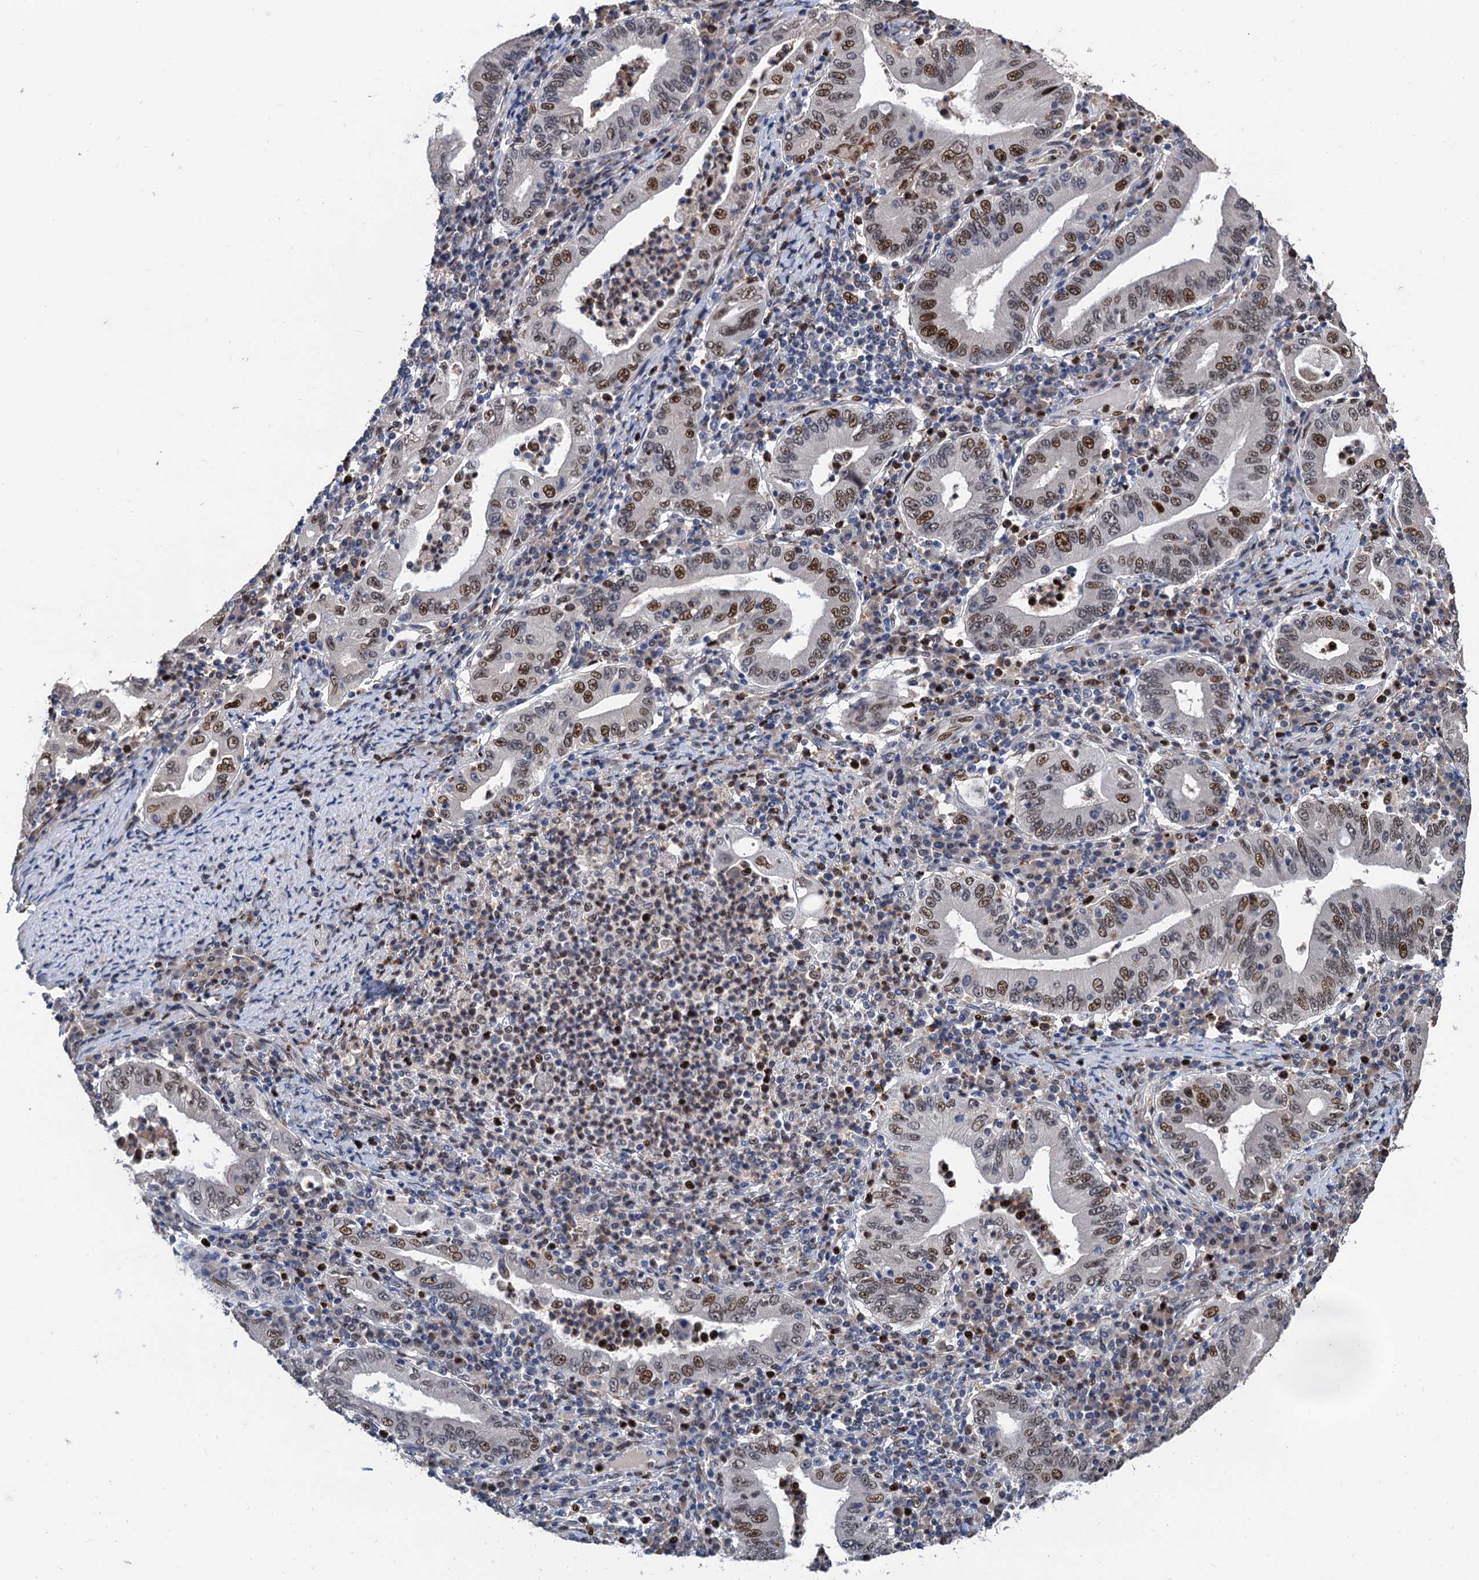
{"staining": {"intensity": "moderate", "quantity": ">75%", "location": "nuclear"}, "tissue": "stomach cancer", "cell_type": "Tumor cells", "image_type": "cancer", "snomed": [{"axis": "morphology", "description": "Normal tissue, NOS"}, {"axis": "morphology", "description": "Adenocarcinoma, NOS"}, {"axis": "topography", "description": "Esophagus"}, {"axis": "topography", "description": "Stomach, upper"}, {"axis": "topography", "description": "Peripheral nerve tissue"}], "caption": "A micrograph of stomach cancer stained for a protein demonstrates moderate nuclear brown staining in tumor cells.", "gene": "TSEN34", "patient": {"sex": "male", "age": 62}}